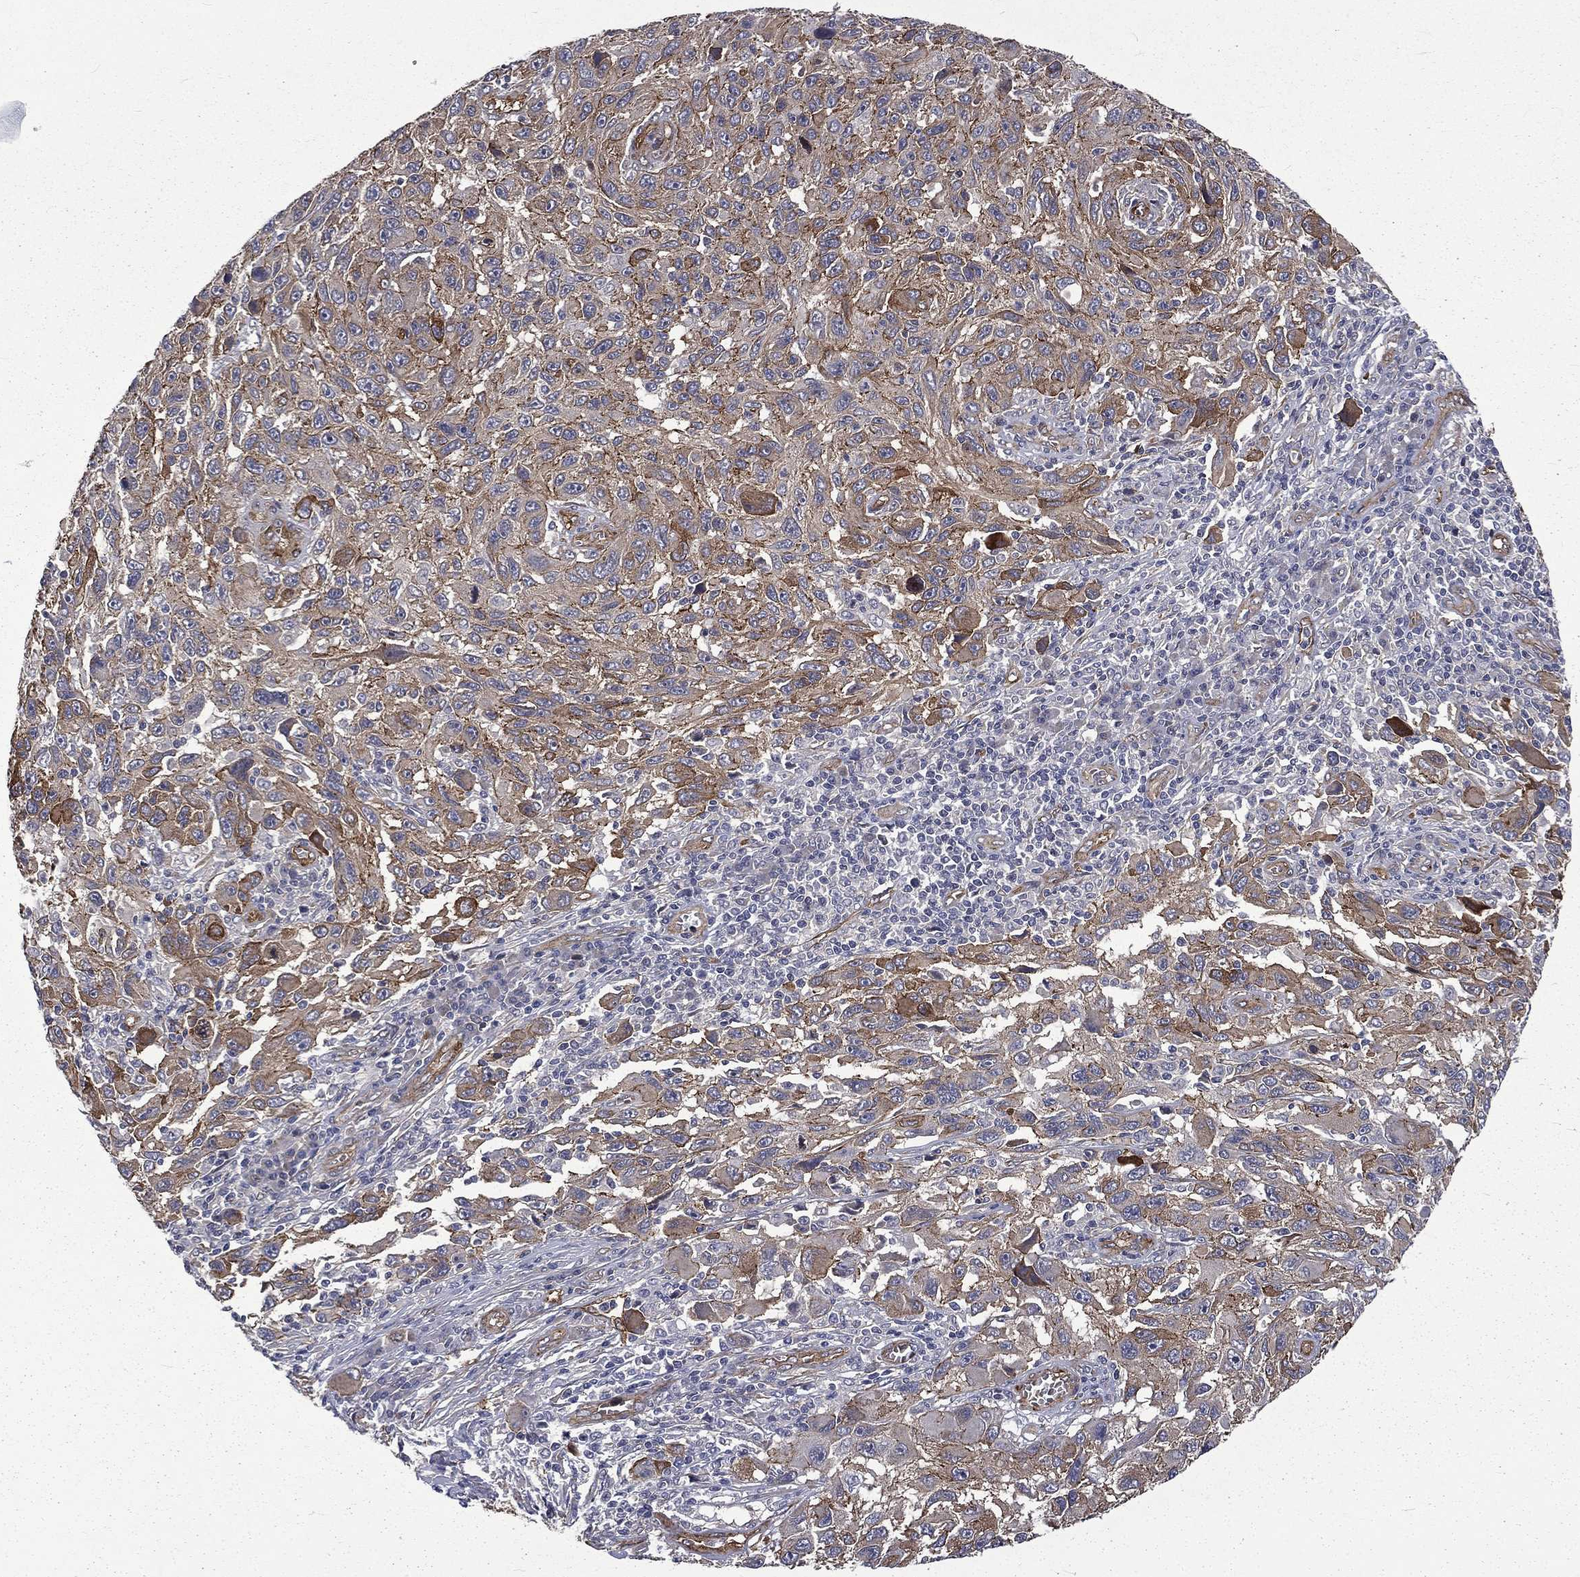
{"staining": {"intensity": "strong", "quantity": "25%-75%", "location": "cytoplasmic/membranous"}, "tissue": "melanoma", "cell_type": "Tumor cells", "image_type": "cancer", "snomed": [{"axis": "morphology", "description": "Malignant melanoma, NOS"}, {"axis": "topography", "description": "Skin"}], "caption": "IHC (DAB (3,3'-diaminobenzidine)) staining of human malignant melanoma reveals strong cytoplasmic/membranous protein staining in approximately 25%-75% of tumor cells. Immunohistochemistry (ihc) stains the protein of interest in brown and the nuclei are stained blue.", "gene": "PPFIBP1", "patient": {"sex": "male", "age": 53}}